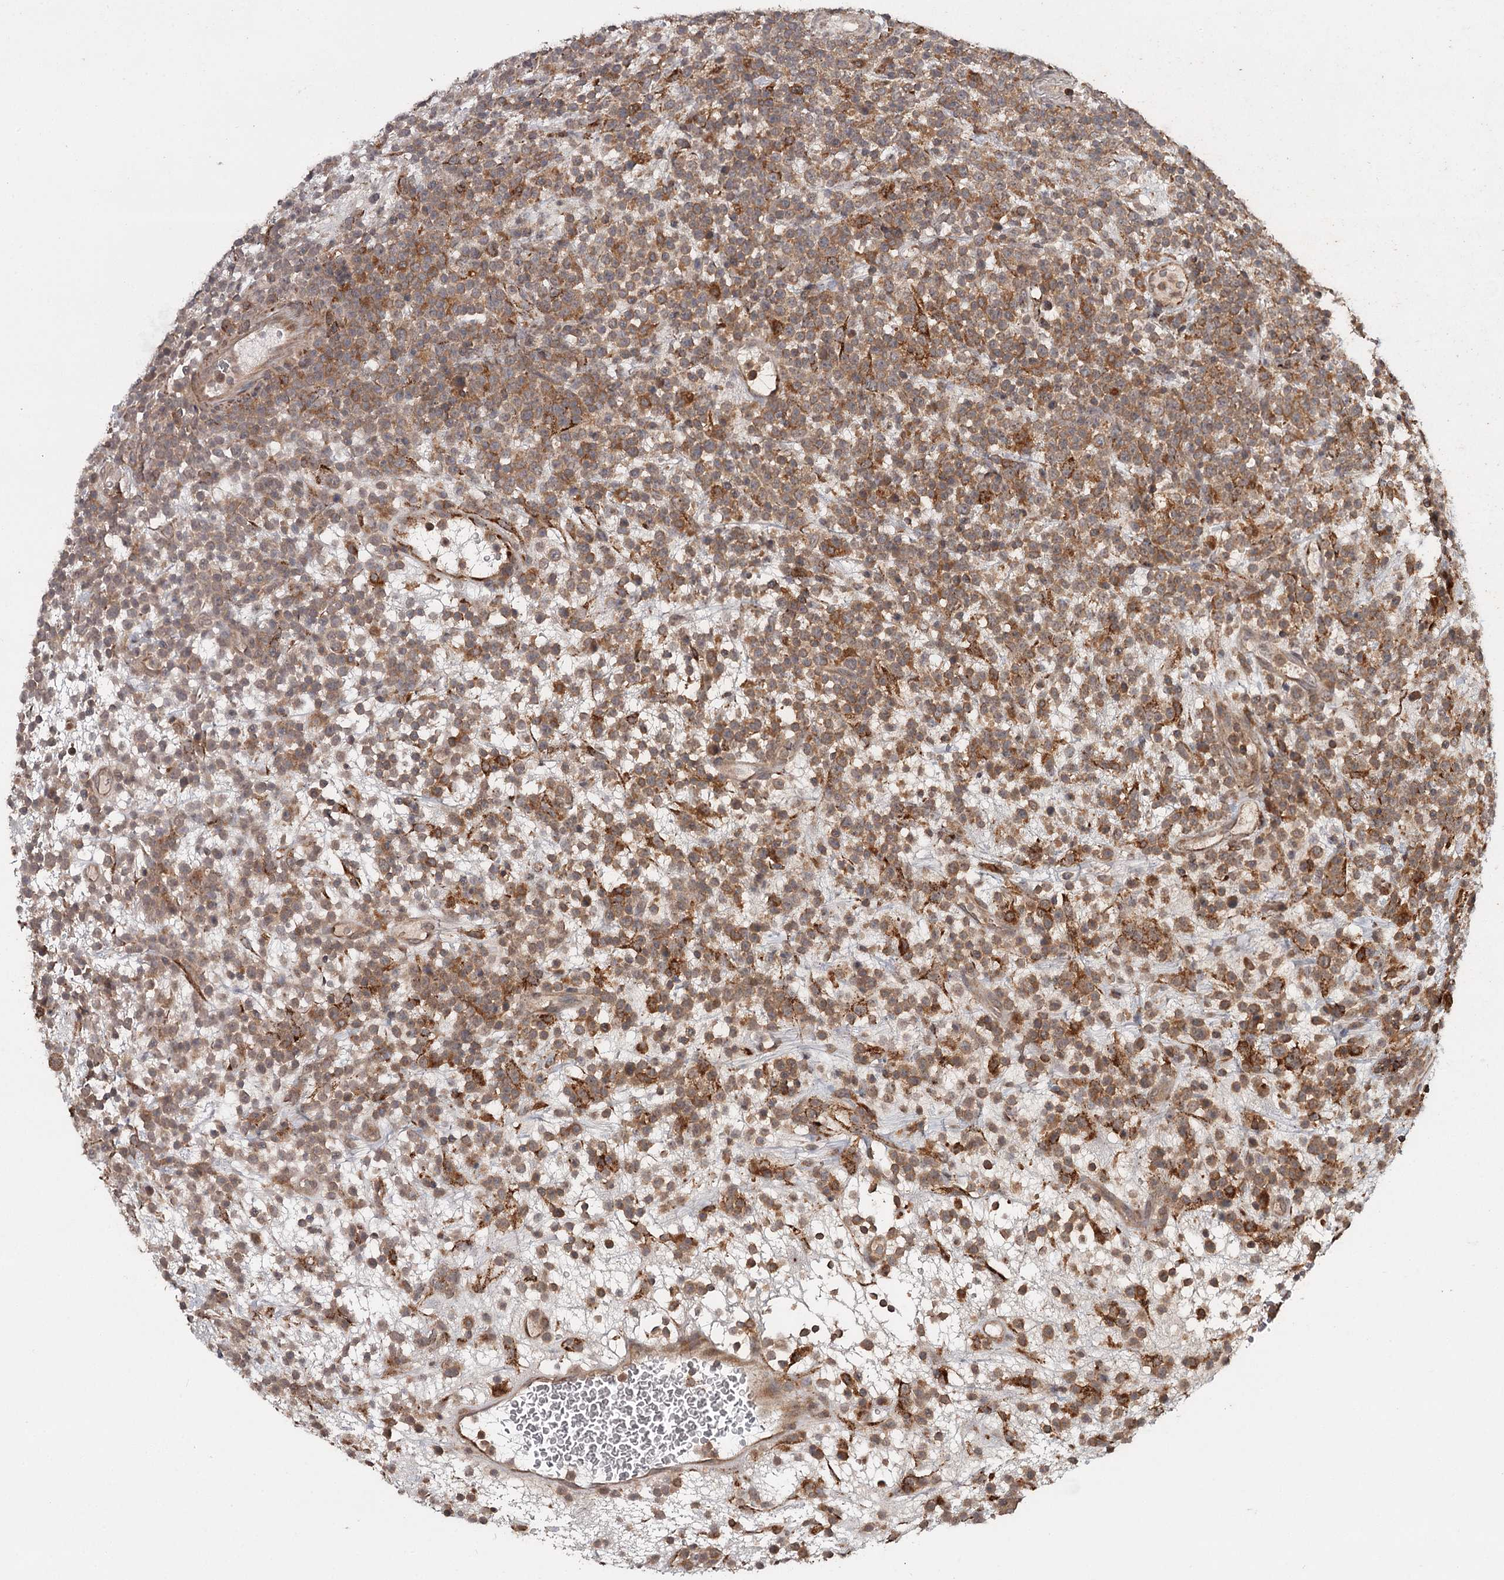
{"staining": {"intensity": "moderate", "quantity": ">75%", "location": "cytoplasmic/membranous"}, "tissue": "lymphoma", "cell_type": "Tumor cells", "image_type": "cancer", "snomed": [{"axis": "morphology", "description": "Malignant lymphoma, non-Hodgkin's type, High grade"}, {"axis": "topography", "description": "Colon"}], "caption": "This is a photomicrograph of IHC staining of lymphoma, which shows moderate expression in the cytoplasmic/membranous of tumor cells.", "gene": "FAXC", "patient": {"sex": "female", "age": 53}}